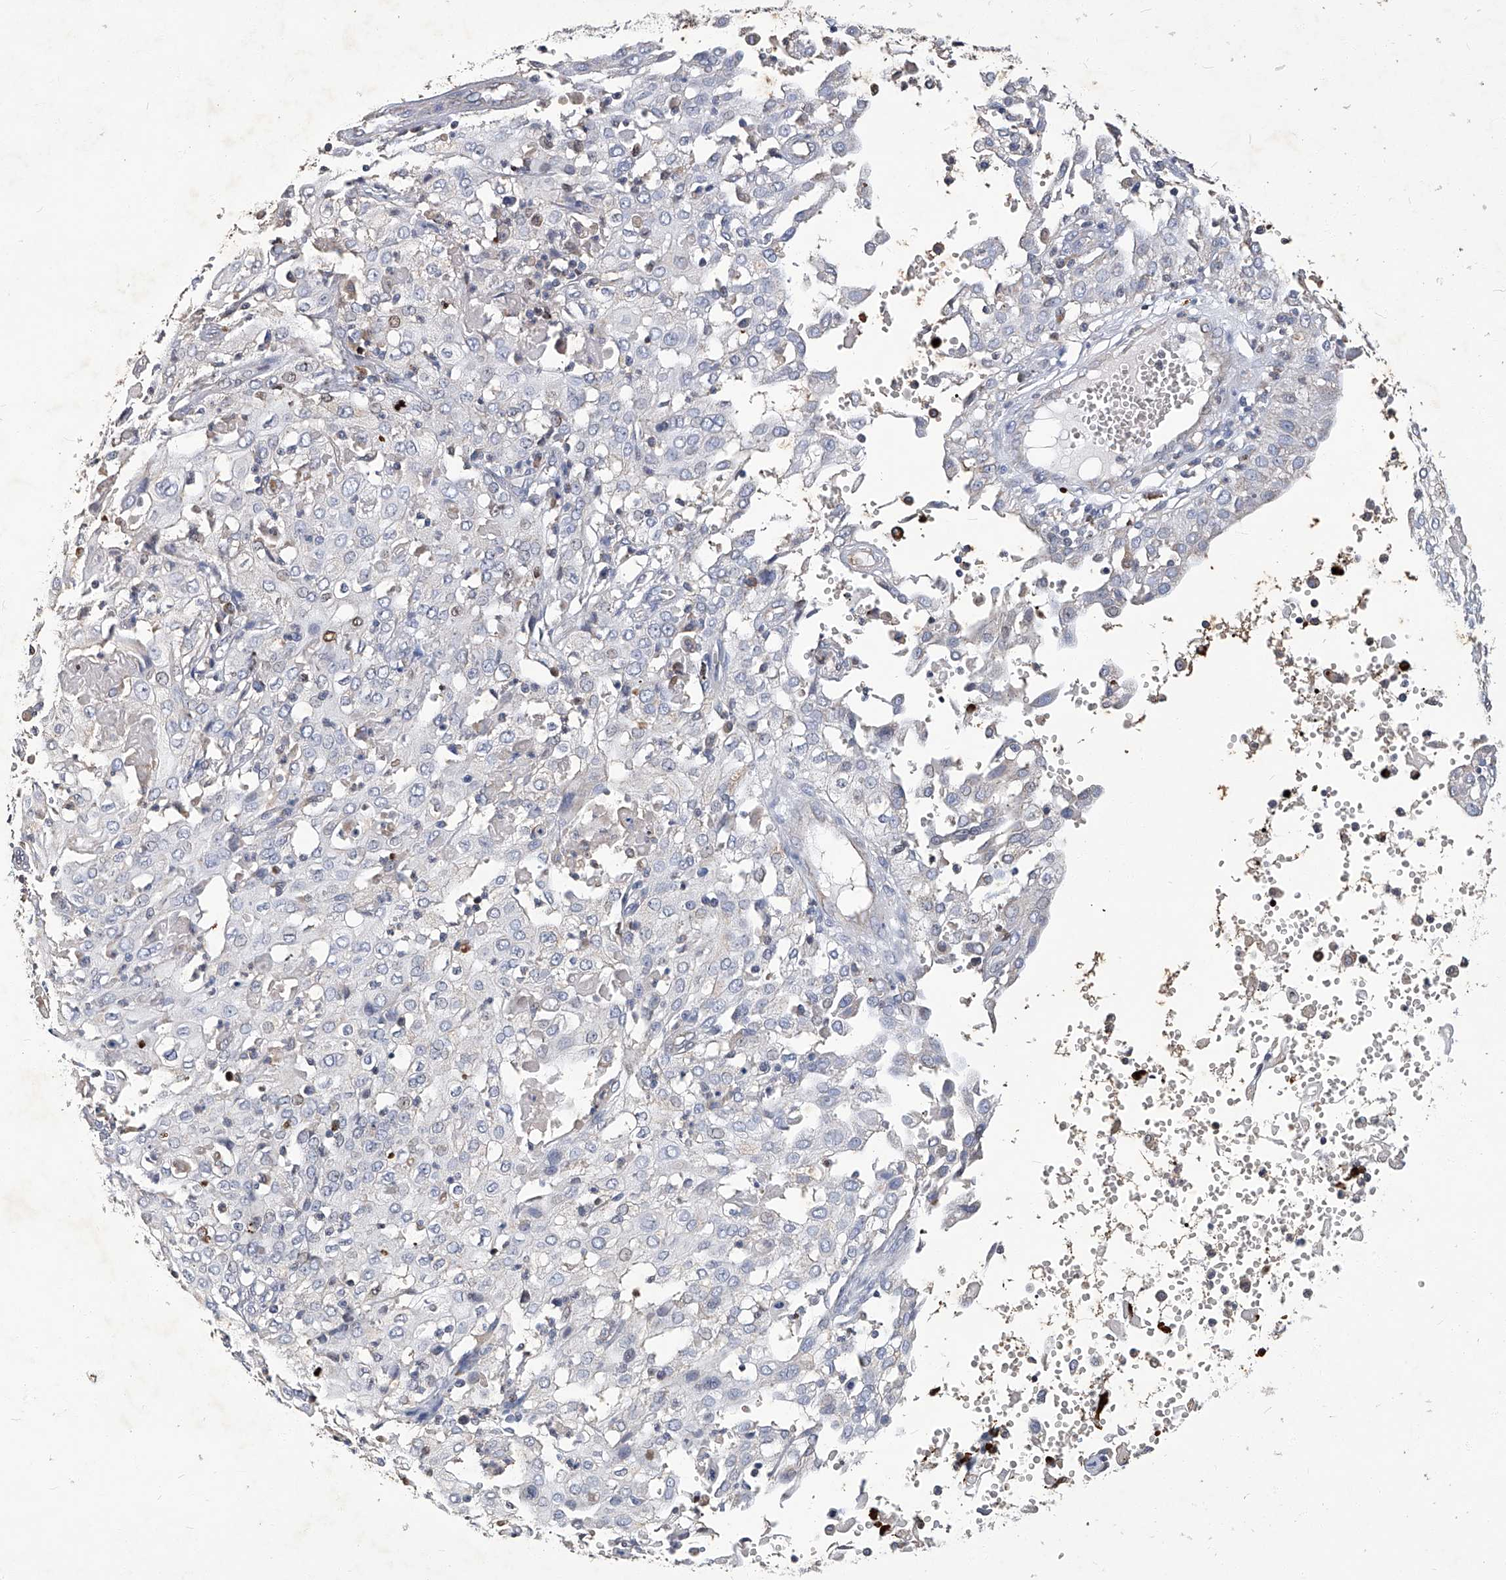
{"staining": {"intensity": "negative", "quantity": "none", "location": "none"}, "tissue": "cervical cancer", "cell_type": "Tumor cells", "image_type": "cancer", "snomed": [{"axis": "morphology", "description": "Squamous cell carcinoma, NOS"}, {"axis": "topography", "description": "Cervix"}], "caption": "Immunohistochemical staining of human cervical cancer exhibits no significant expression in tumor cells.", "gene": "TGFBR1", "patient": {"sex": "female", "age": 39}}